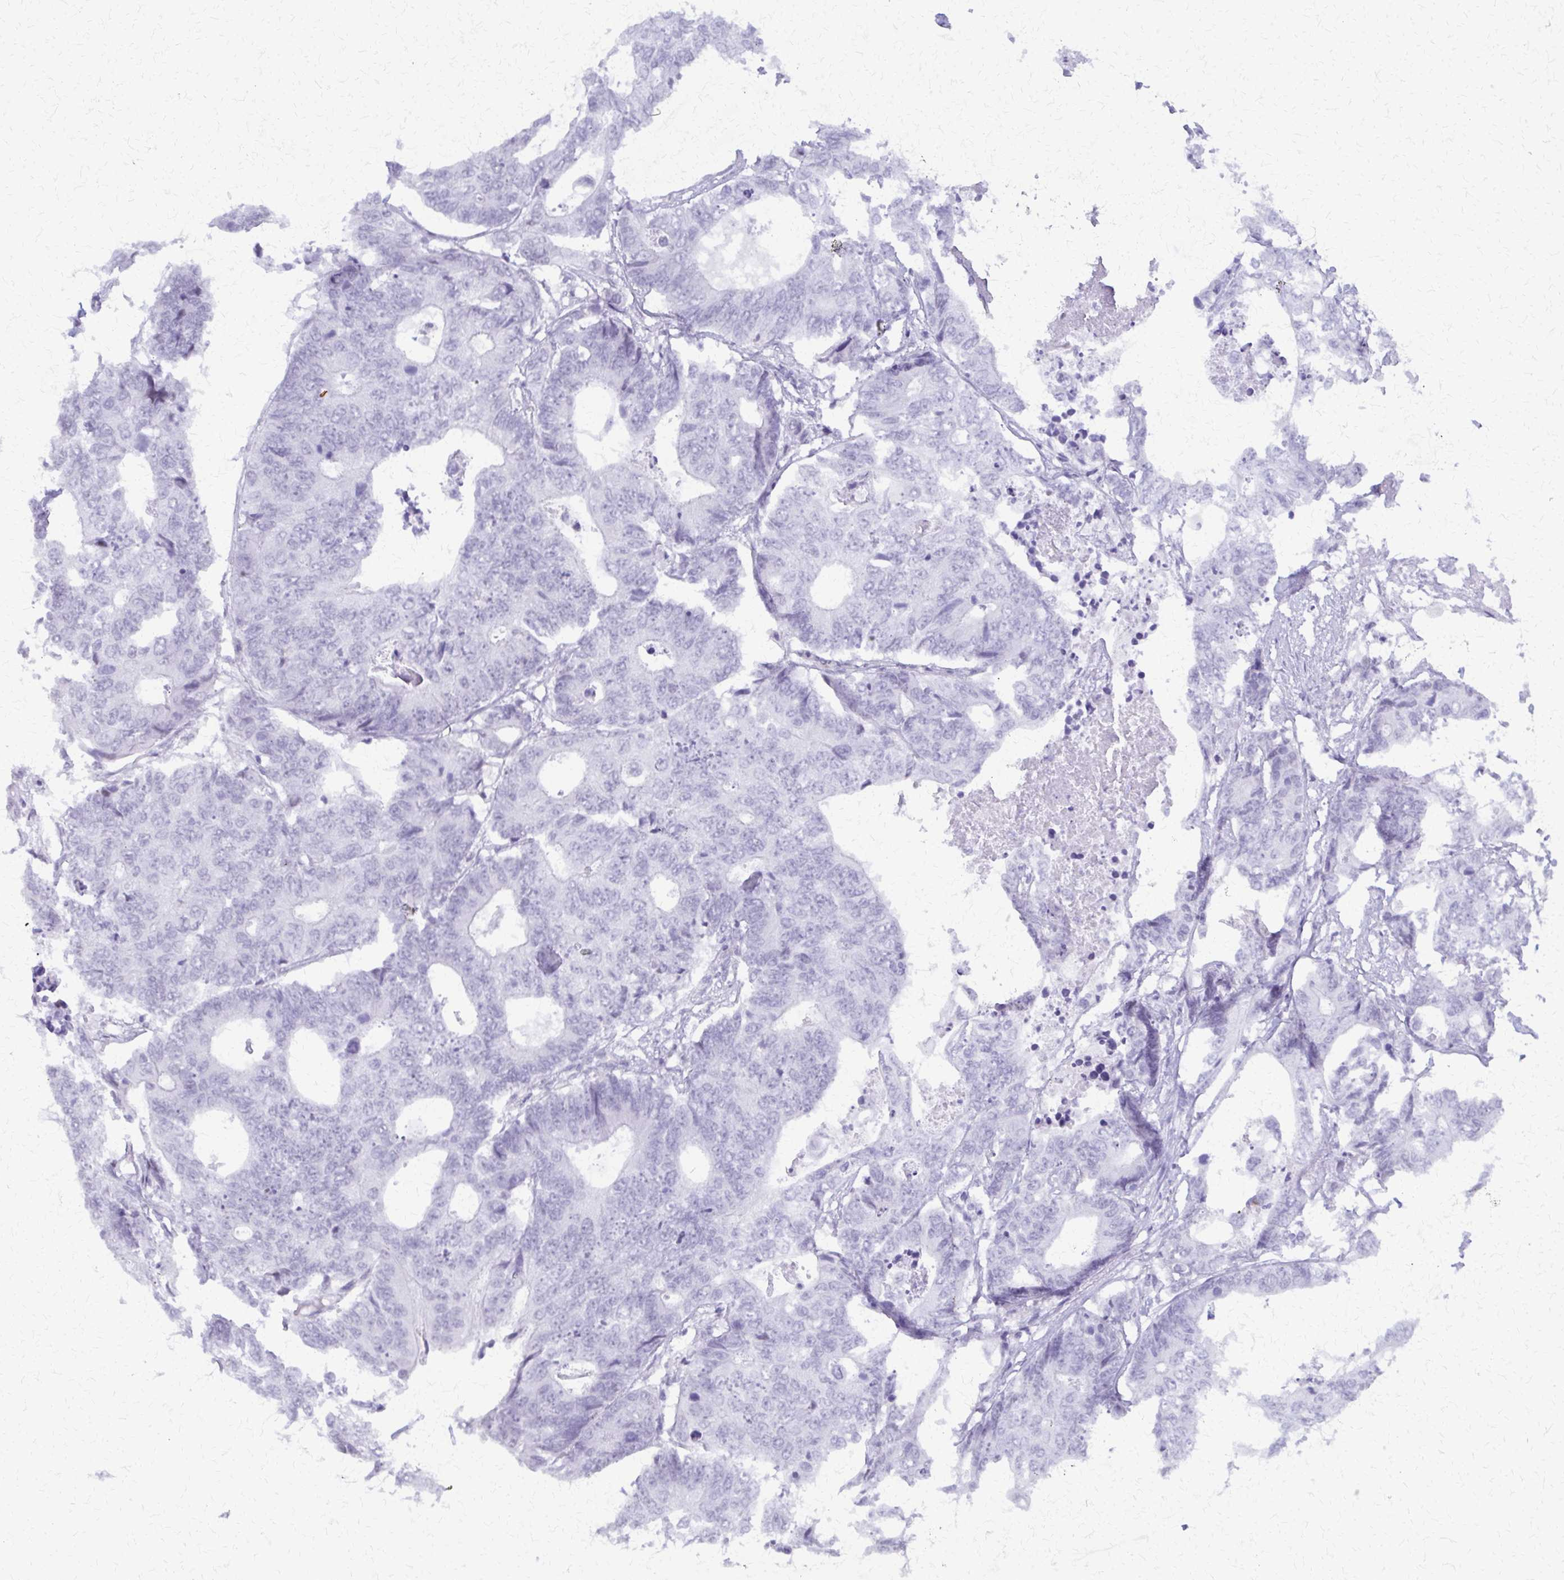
{"staining": {"intensity": "negative", "quantity": "none", "location": "none"}, "tissue": "colorectal cancer", "cell_type": "Tumor cells", "image_type": "cancer", "snomed": [{"axis": "morphology", "description": "Adenocarcinoma, NOS"}, {"axis": "topography", "description": "Colon"}], "caption": "An immunohistochemistry image of colorectal adenocarcinoma is shown. There is no staining in tumor cells of colorectal adenocarcinoma. (Brightfield microscopy of DAB (3,3'-diaminobenzidine) IHC at high magnification).", "gene": "FAM162B", "patient": {"sex": "female", "age": 48}}